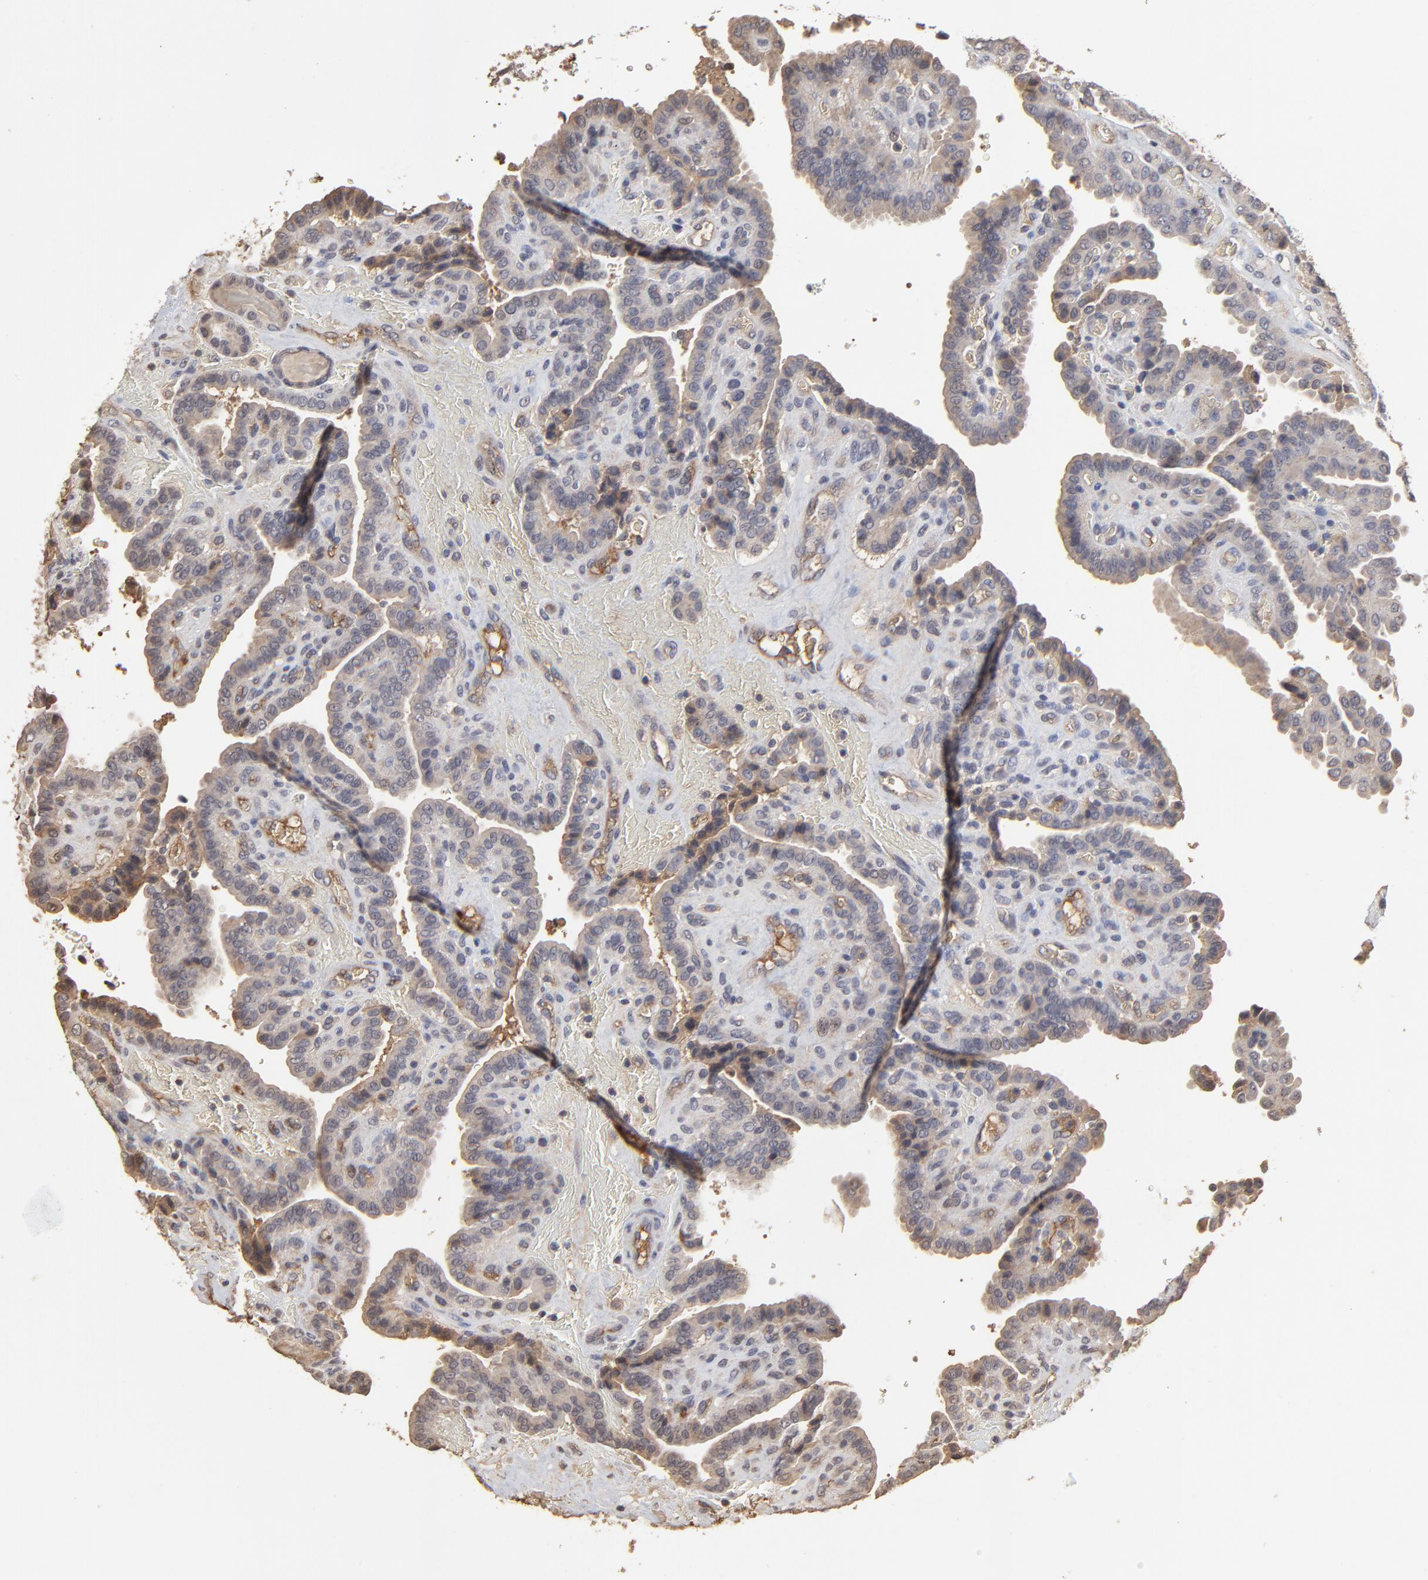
{"staining": {"intensity": "weak", "quantity": ">75%", "location": "cytoplasmic/membranous"}, "tissue": "thyroid cancer", "cell_type": "Tumor cells", "image_type": "cancer", "snomed": [{"axis": "morphology", "description": "Papillary adenocarcinoma, NOS"}, {"axis": "topography", "description": "Thyroid gland"}], "caption": "A brown stain labels weak cytoplasmic/membranous expression of a protein in papillary adenocarcinoma (thyroid) tumor cells.", "gene": "VPREB3", "patient": {"sex": "male", "age": 87}}